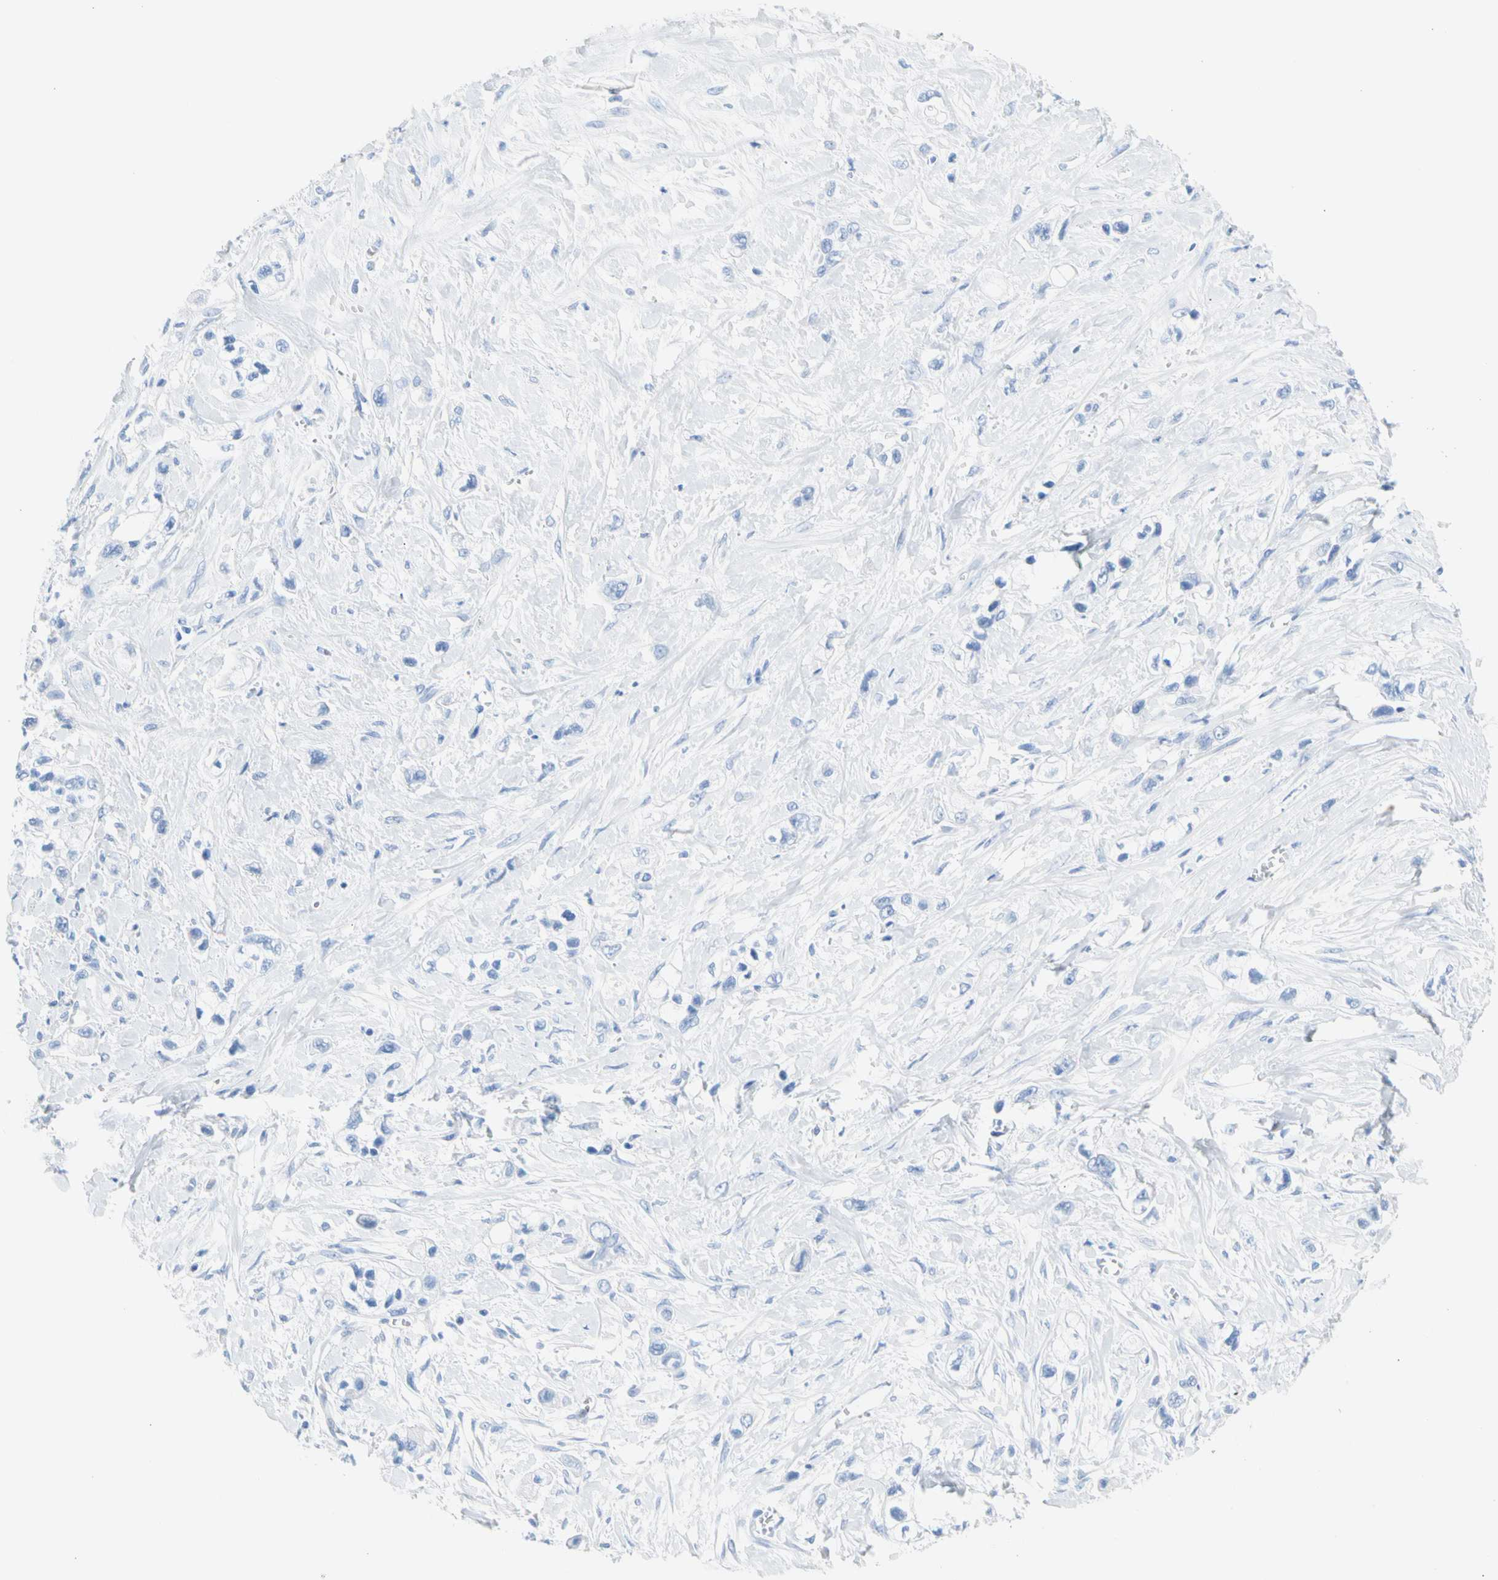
{"staining": {"intensity": "negative", "quantity": "none", "location": "none"}, "tissue": "pancreatic cancer", "cell_type": "Tumor cells", "image_type": "cancer", "snomed": [{"axis": "morphology", "description": "Adenocarcinoma, NOS"}, {"axis": "topography", "description": "Pancreas"}], "caption": "Photomicrograph shows no significant protein staining in tumor cells of pancreatic cancer (adenocarcinoma).", "gene": "CEL", "patient": {"sex": "male", "age": 74}}